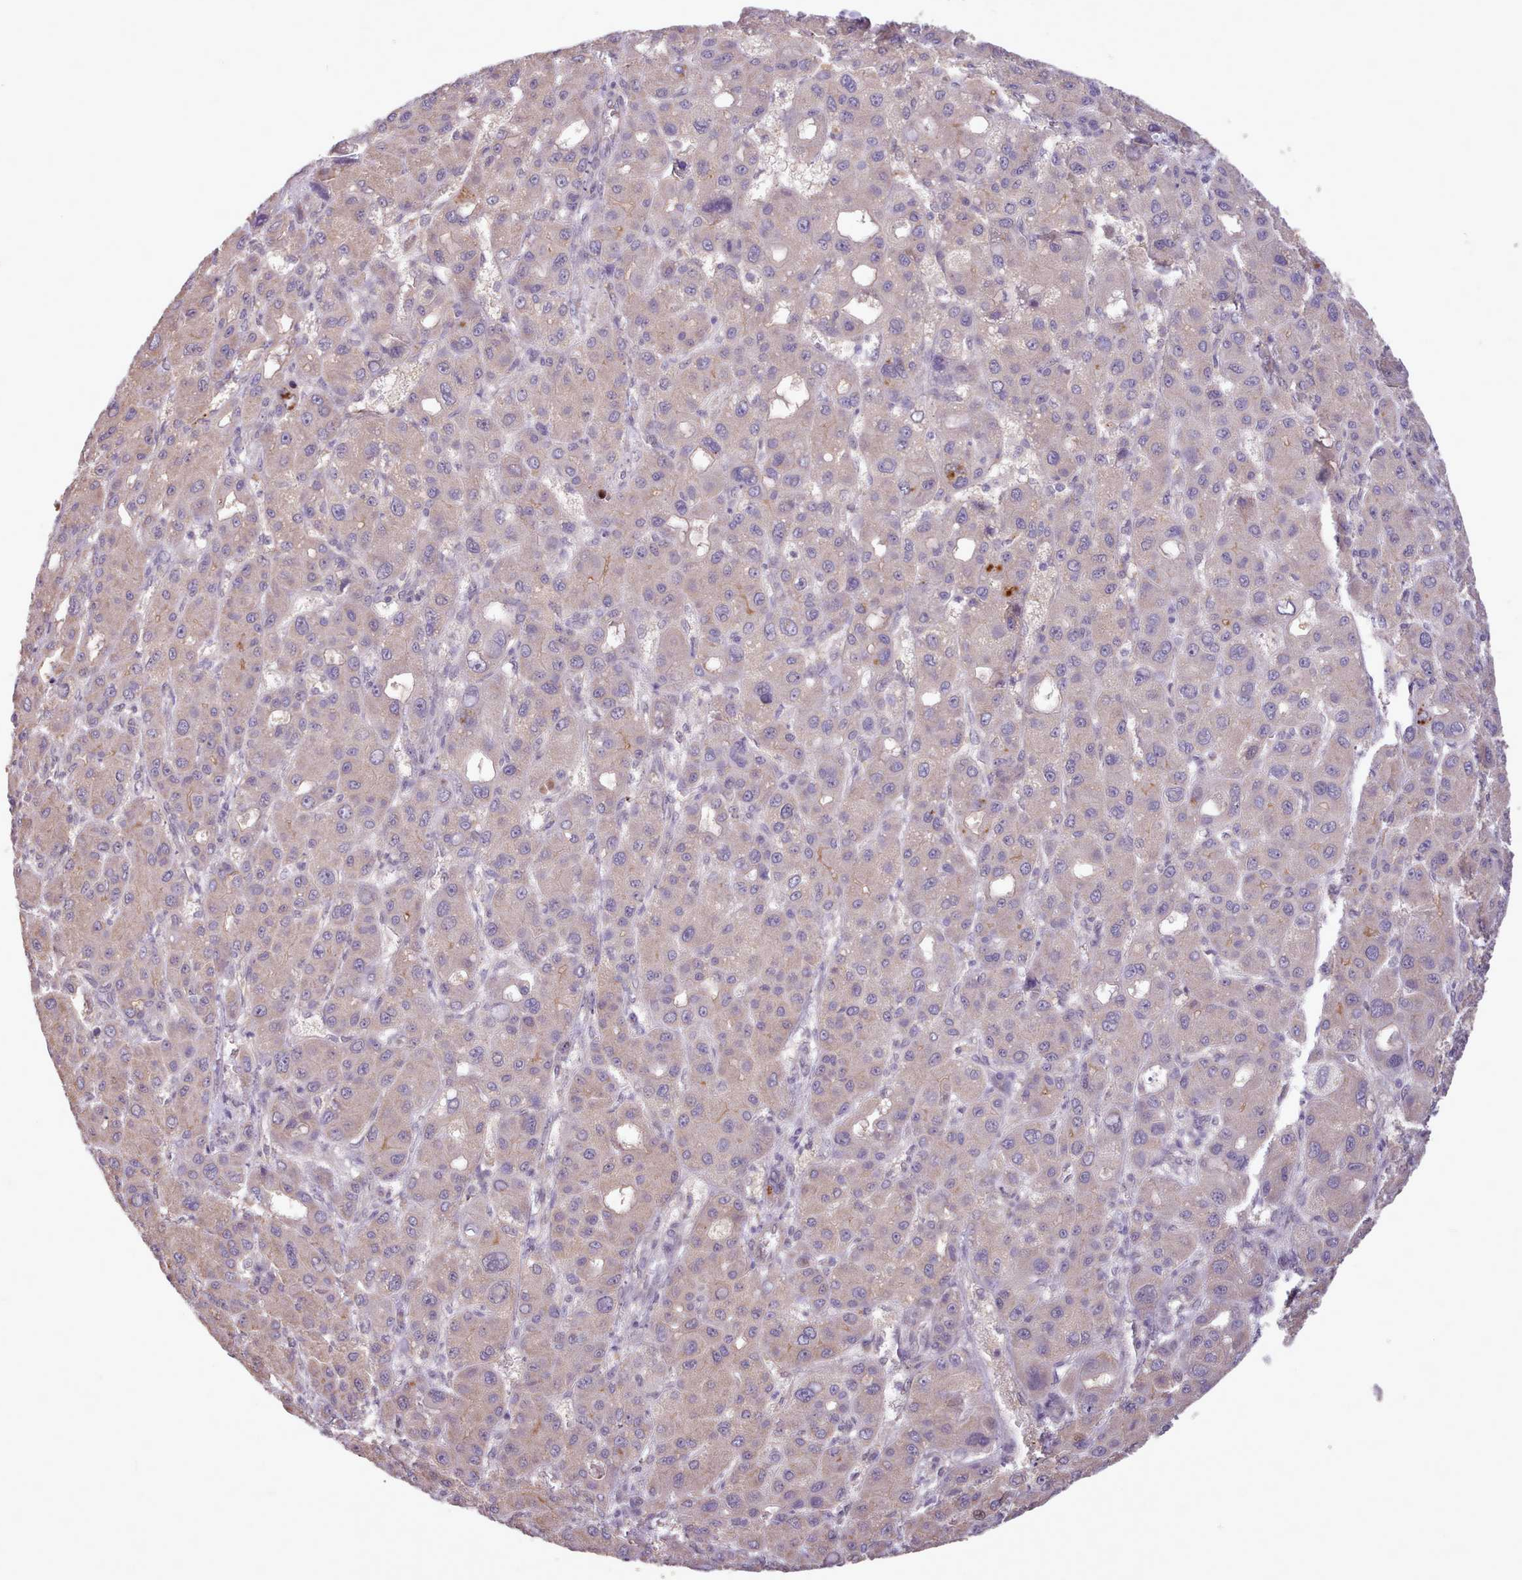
{"staining": {"intensity": "weak", "quantity": ">75%", "location": "cytoplasmic/membranous"}, "tissue": "liver cancer", "cell_type": "Tumor cells", "image_type": "cancer", "snomed": [{"axis": "morphology", "description": "Carcinoma, Hepatocellular, NOS"}, {"axis": "topography", "description": "Liver"}], "caption": "Immunohistochemistry micrograph of neoplastic tissue: liver hepatocellular carcinoma stained using immunohistochemistry reveals low levels of weak protein expression localized specifically in the cytoplasmic/membranous of tumor cells, appearing as a cytoplasmic/membranous brown color.", "gene": "ZNF607", "patient": {"sex": "male", "age": 55}}